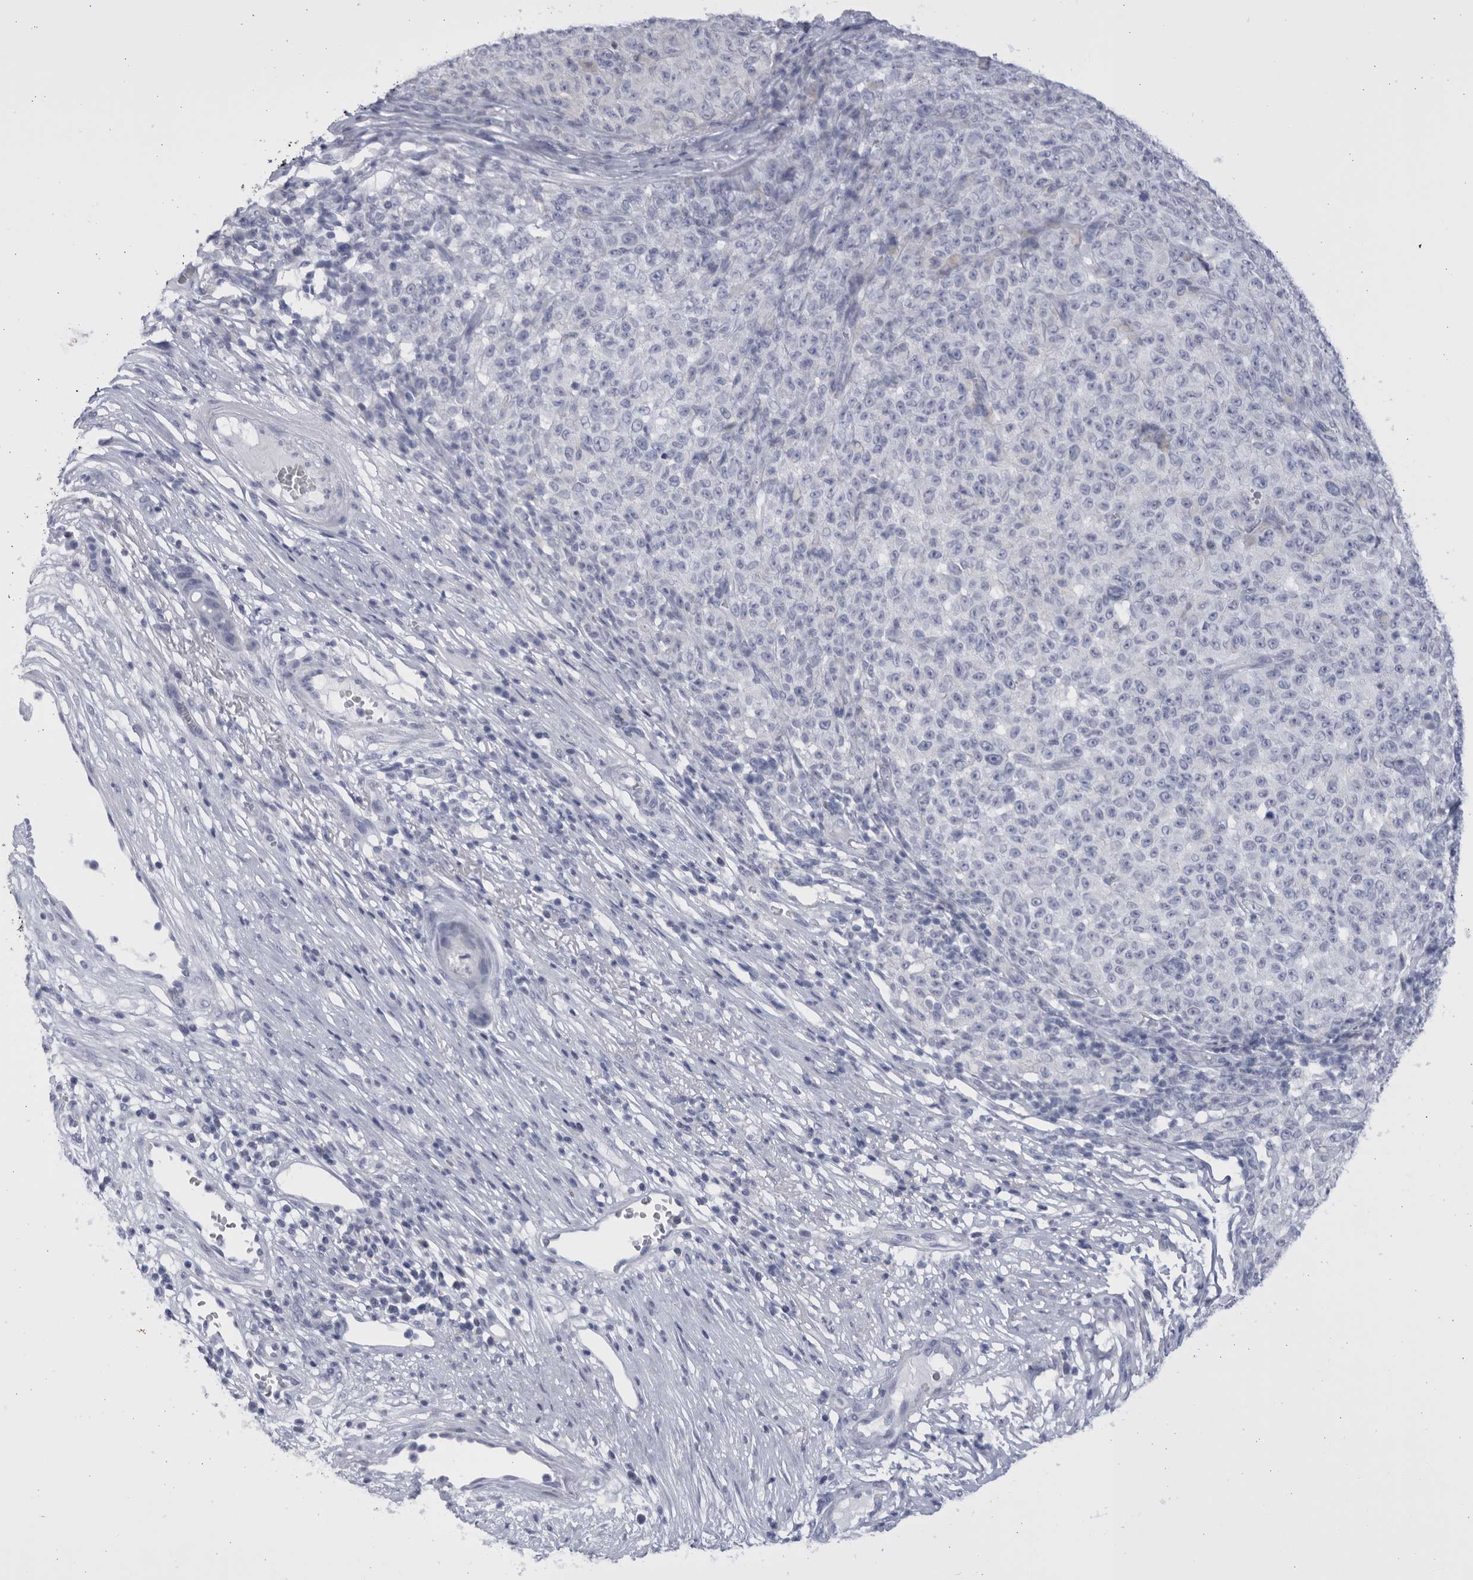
{"staining": {"intensity": "negative", "quantity": "none", "location": "none"}, "tissue": "melanoma", "cell_type": "Tumor cells", "image_type": "cancer", "snomed": [{"axis": "morphology", "description": "Malignant melanoma, NOS"}, {"axis": "topography", "description": "Skin"}], "caption": "This image is of melanoma stained with IHC to label a protein in brown with the nuclei are counter-stained blue. There is no expression in tumor cells.", "gene": "CCDC181", "patient": {"sex": "female", "age": 82}}